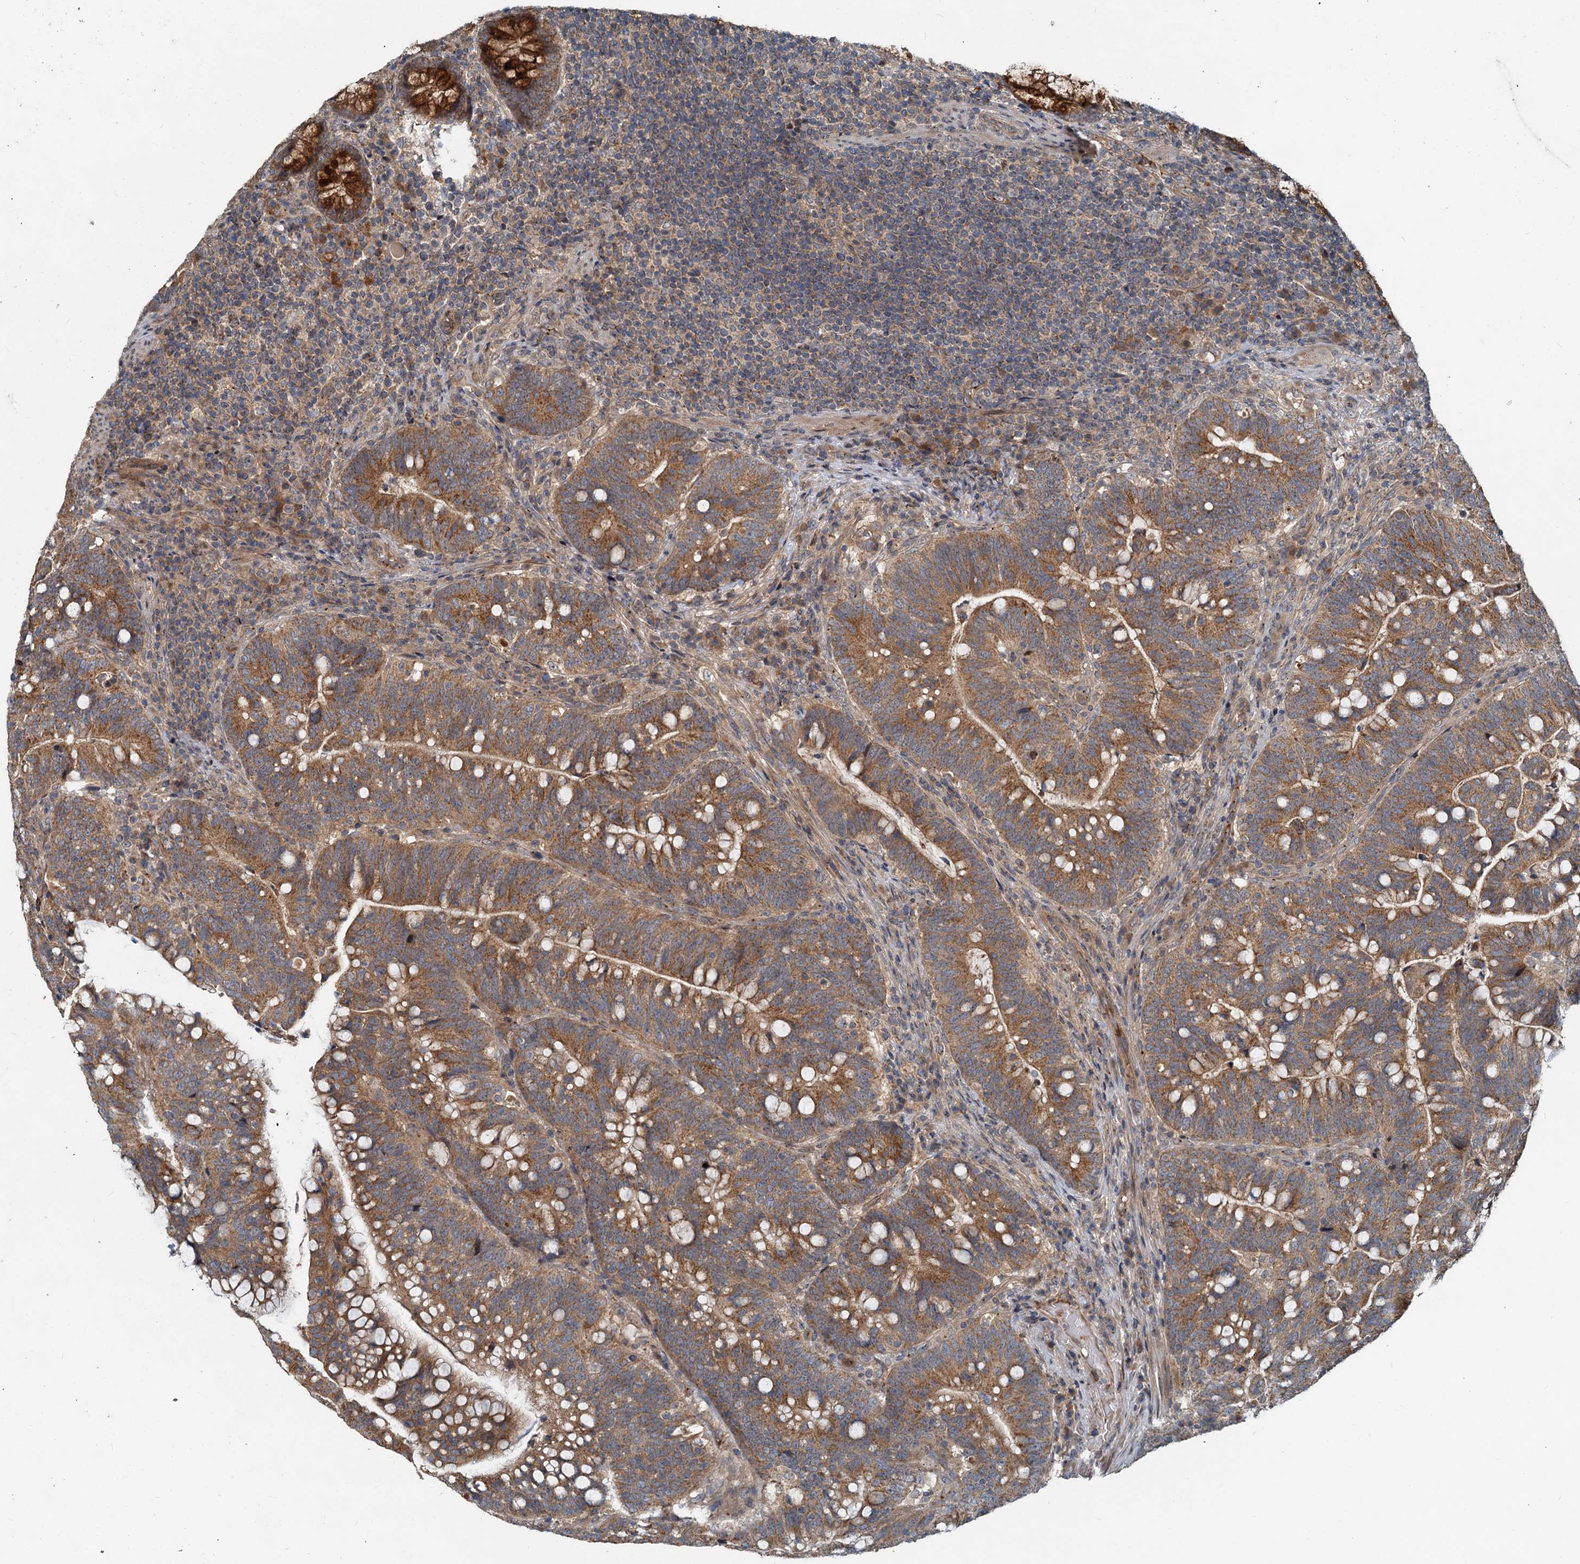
{"staining": {"intensity": "moderate", "quantity": ">75%", "location": "cytoplasmic/membranous"}, "tissue": "colorectal cancer", "cell_type": "Tumor cells", "image_type": "cancer", "snomed": [{"axis": "morphology", "description": "Normal tissue, NOS"}, {"axis": "morphology", "description": "Adenocarcinoma, NOS"}, {"axis": "topography", "description": "Colon"}], "caption": "Protein staining by immunohistochemistry (IHC) demonstrates moderate cytoplasmic/membranous positivity in approximately >75% of tumor cells in adenocarcinoma (colorectal).", "gene": "CEP68", "patient": {"sex": "female", "age": 66}}